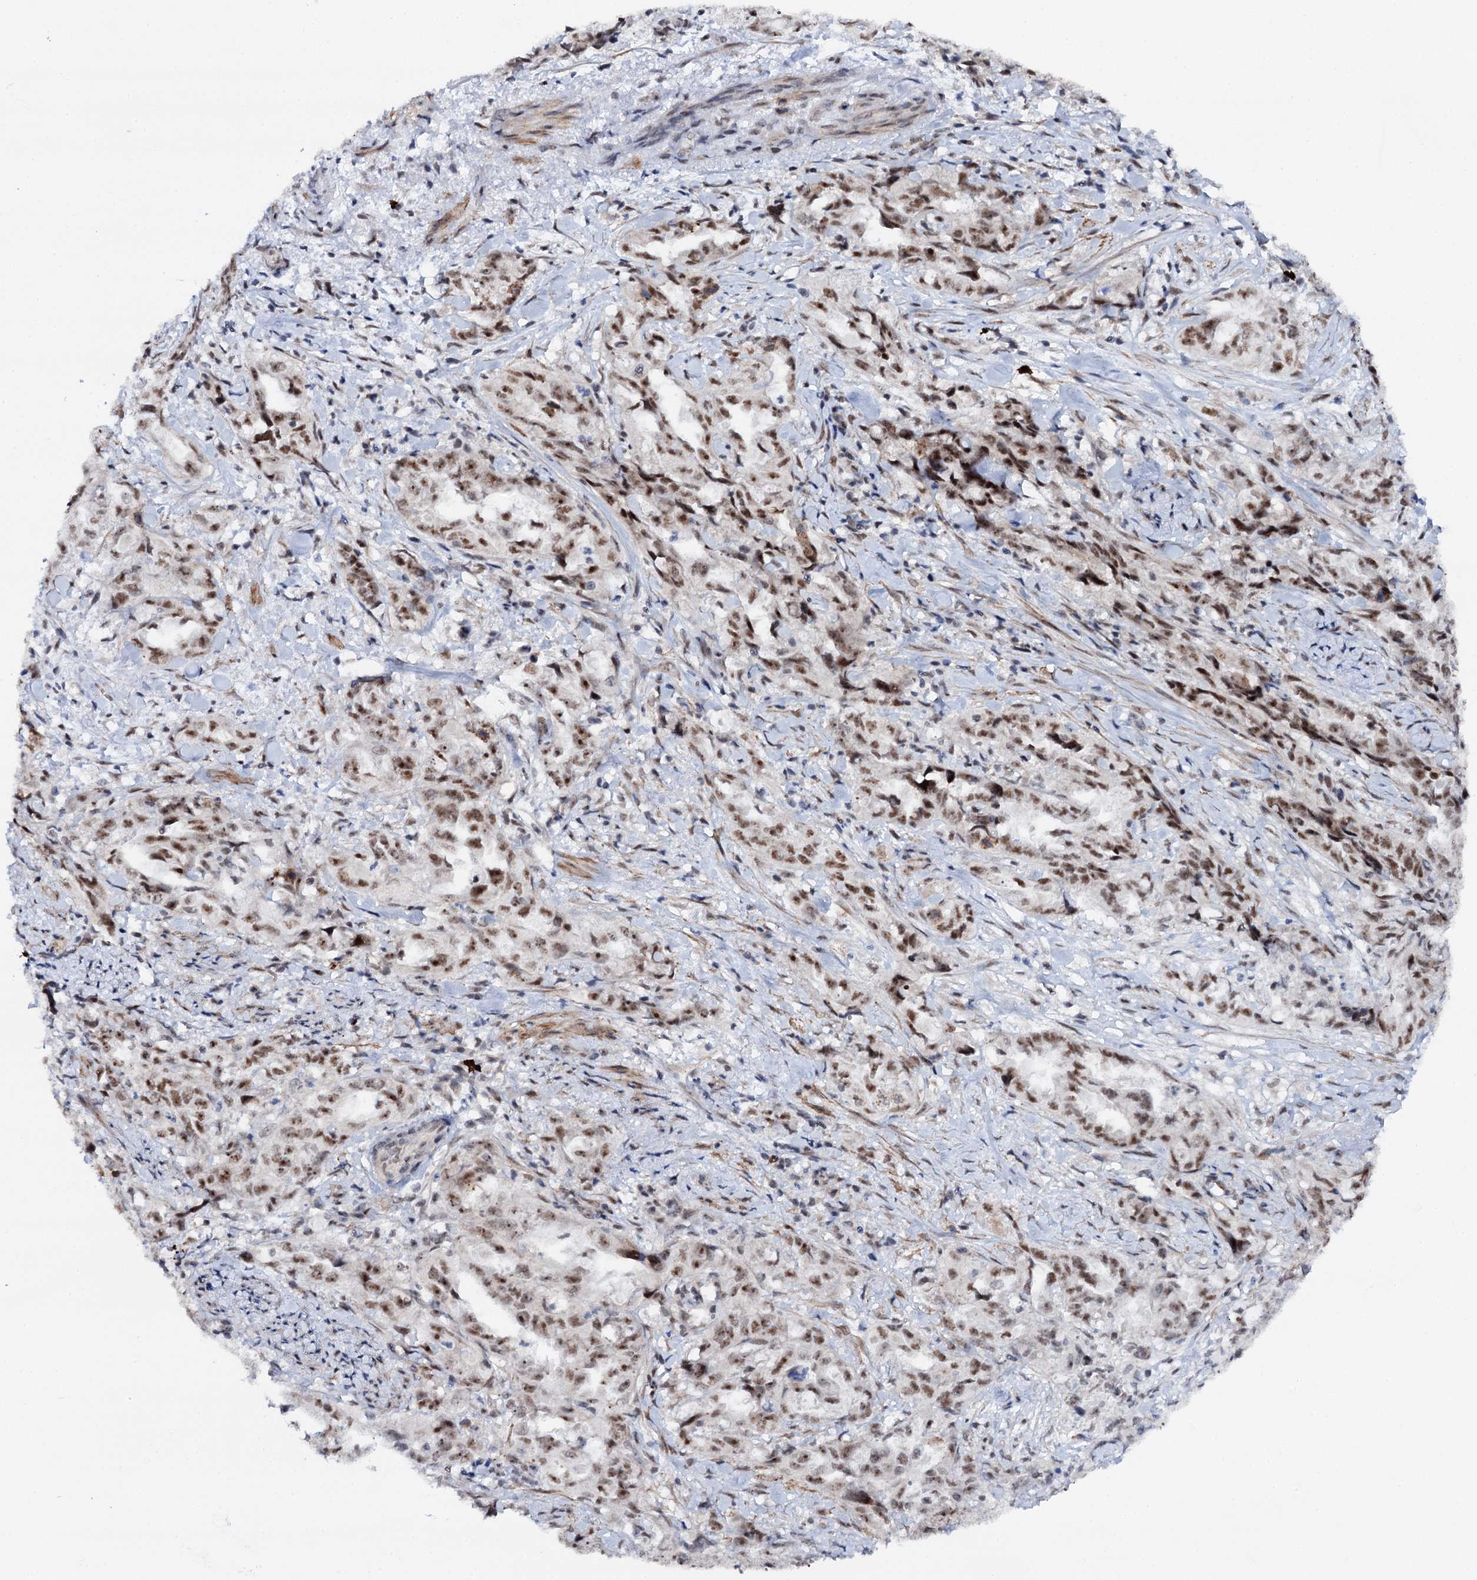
{"staining": {"intensity": "moderate", "quantity": ">75%", "location": "nuclear"}, "tissue": "endometrial cancer", "cell_type": "Tumor cells", "image_type": "cancer", "snomed": [{"axis": "morphology", "description": "Adenocarcinoma, NOS"}, {"axis": "topography", "description": "Endometrium"}], "caption": "Brown immunohistochemical staining in human endometrial cancer demonstrates moderate nuclear staining in approximately >75% of tumor cells.", "gene": "BUD13", "patient": {"sex": "female", "age": 65}}